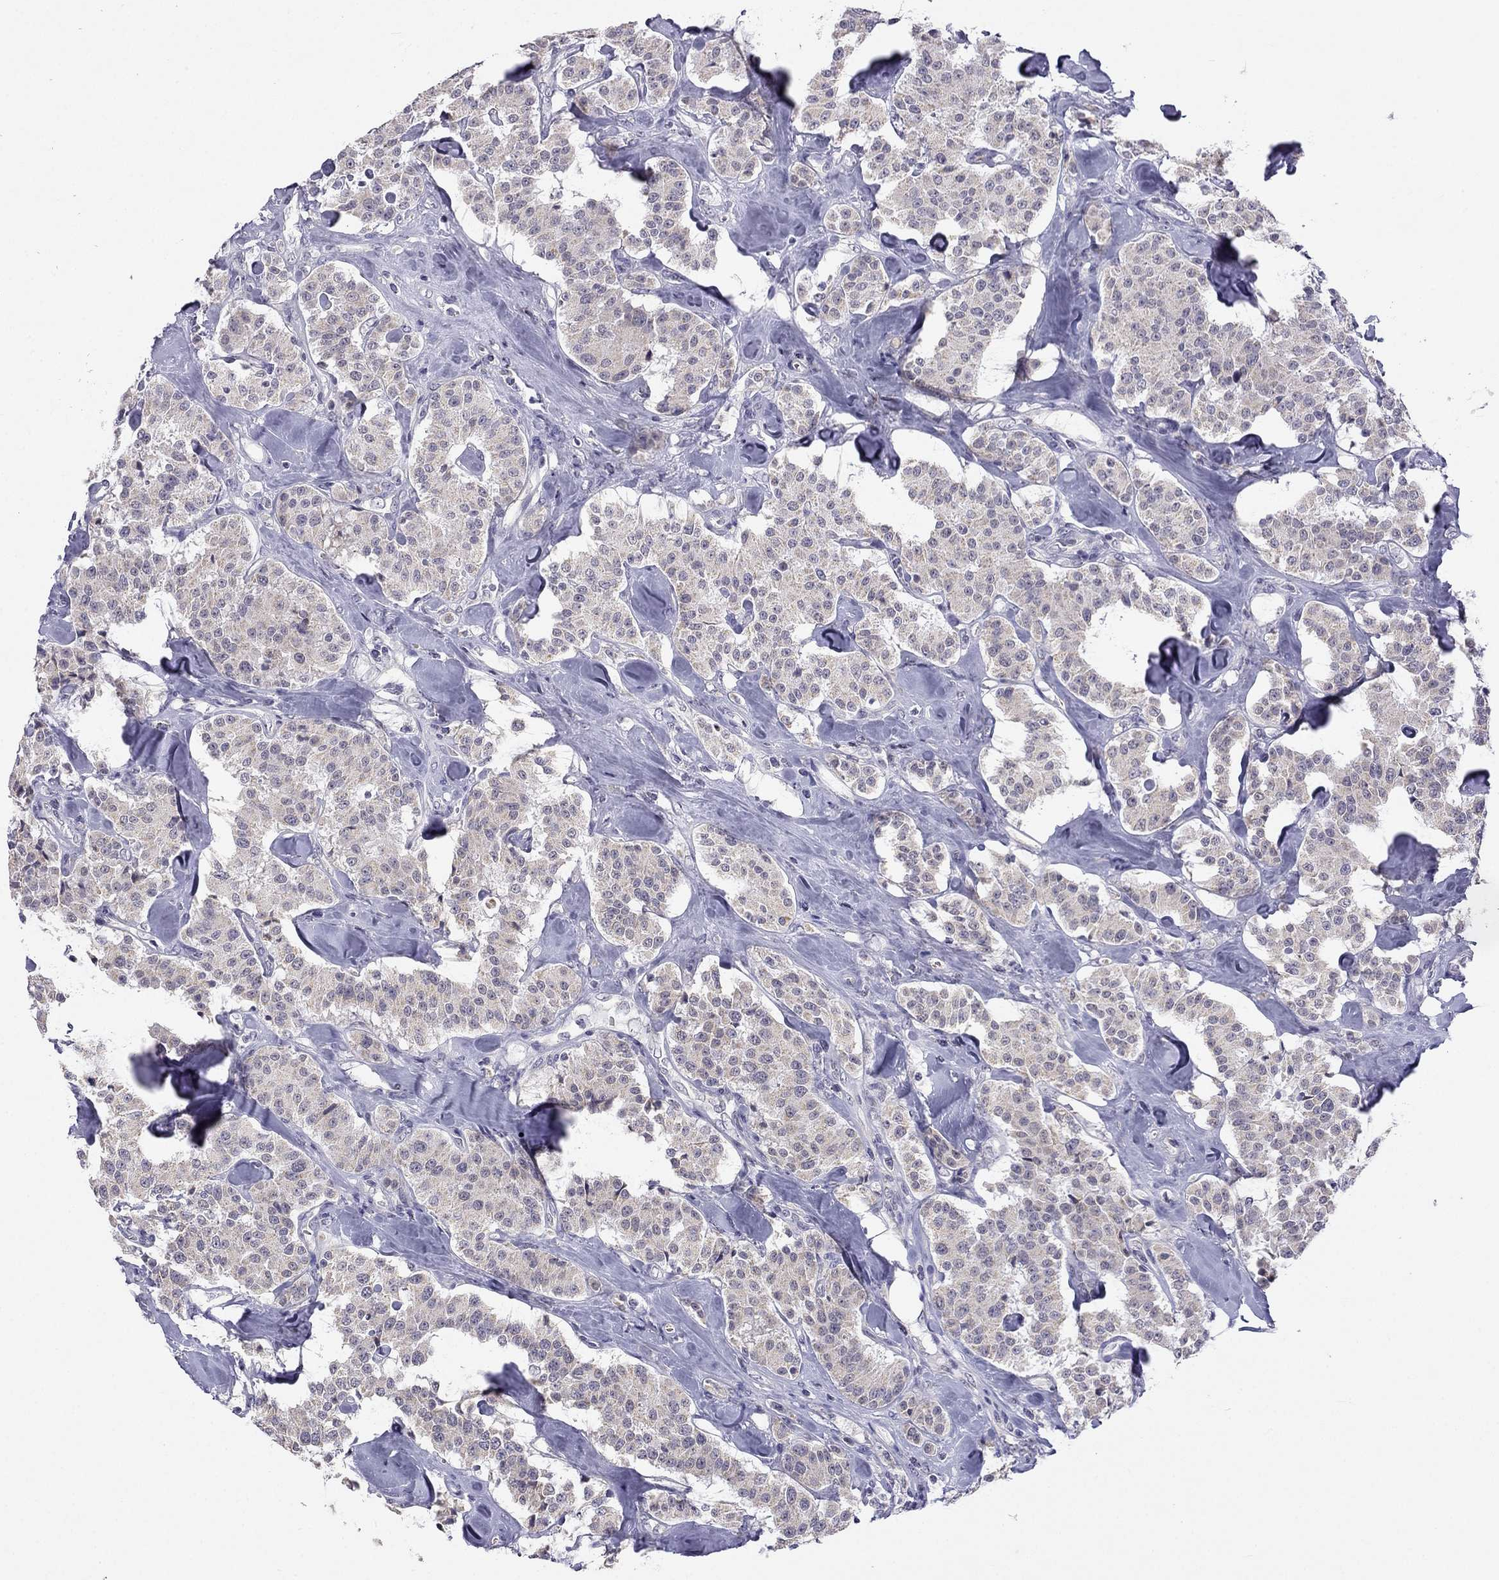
{"staining": {"intensity": "weak", "quantity": "25%-75%", "location": "cytoplasmic/membranous"}, "tissue": "carcinoid", "cell_type": "Tumor cells", "image_type": "cancer", "snomed": [{"axis": "morphology", "description": "Carcinoid, malignant, NOS"}, {"axis": "topography", "description": "Pancreas"}], "caption": "DAB immunohistochemical staining of human carcinoid (malignant) demonstrates weak cytoplasmic/membranous protein expression in approximately 25%-75% of tumor cells.", "gene": "C5orf49", "patient": {"sex": "male", "age": 41}}